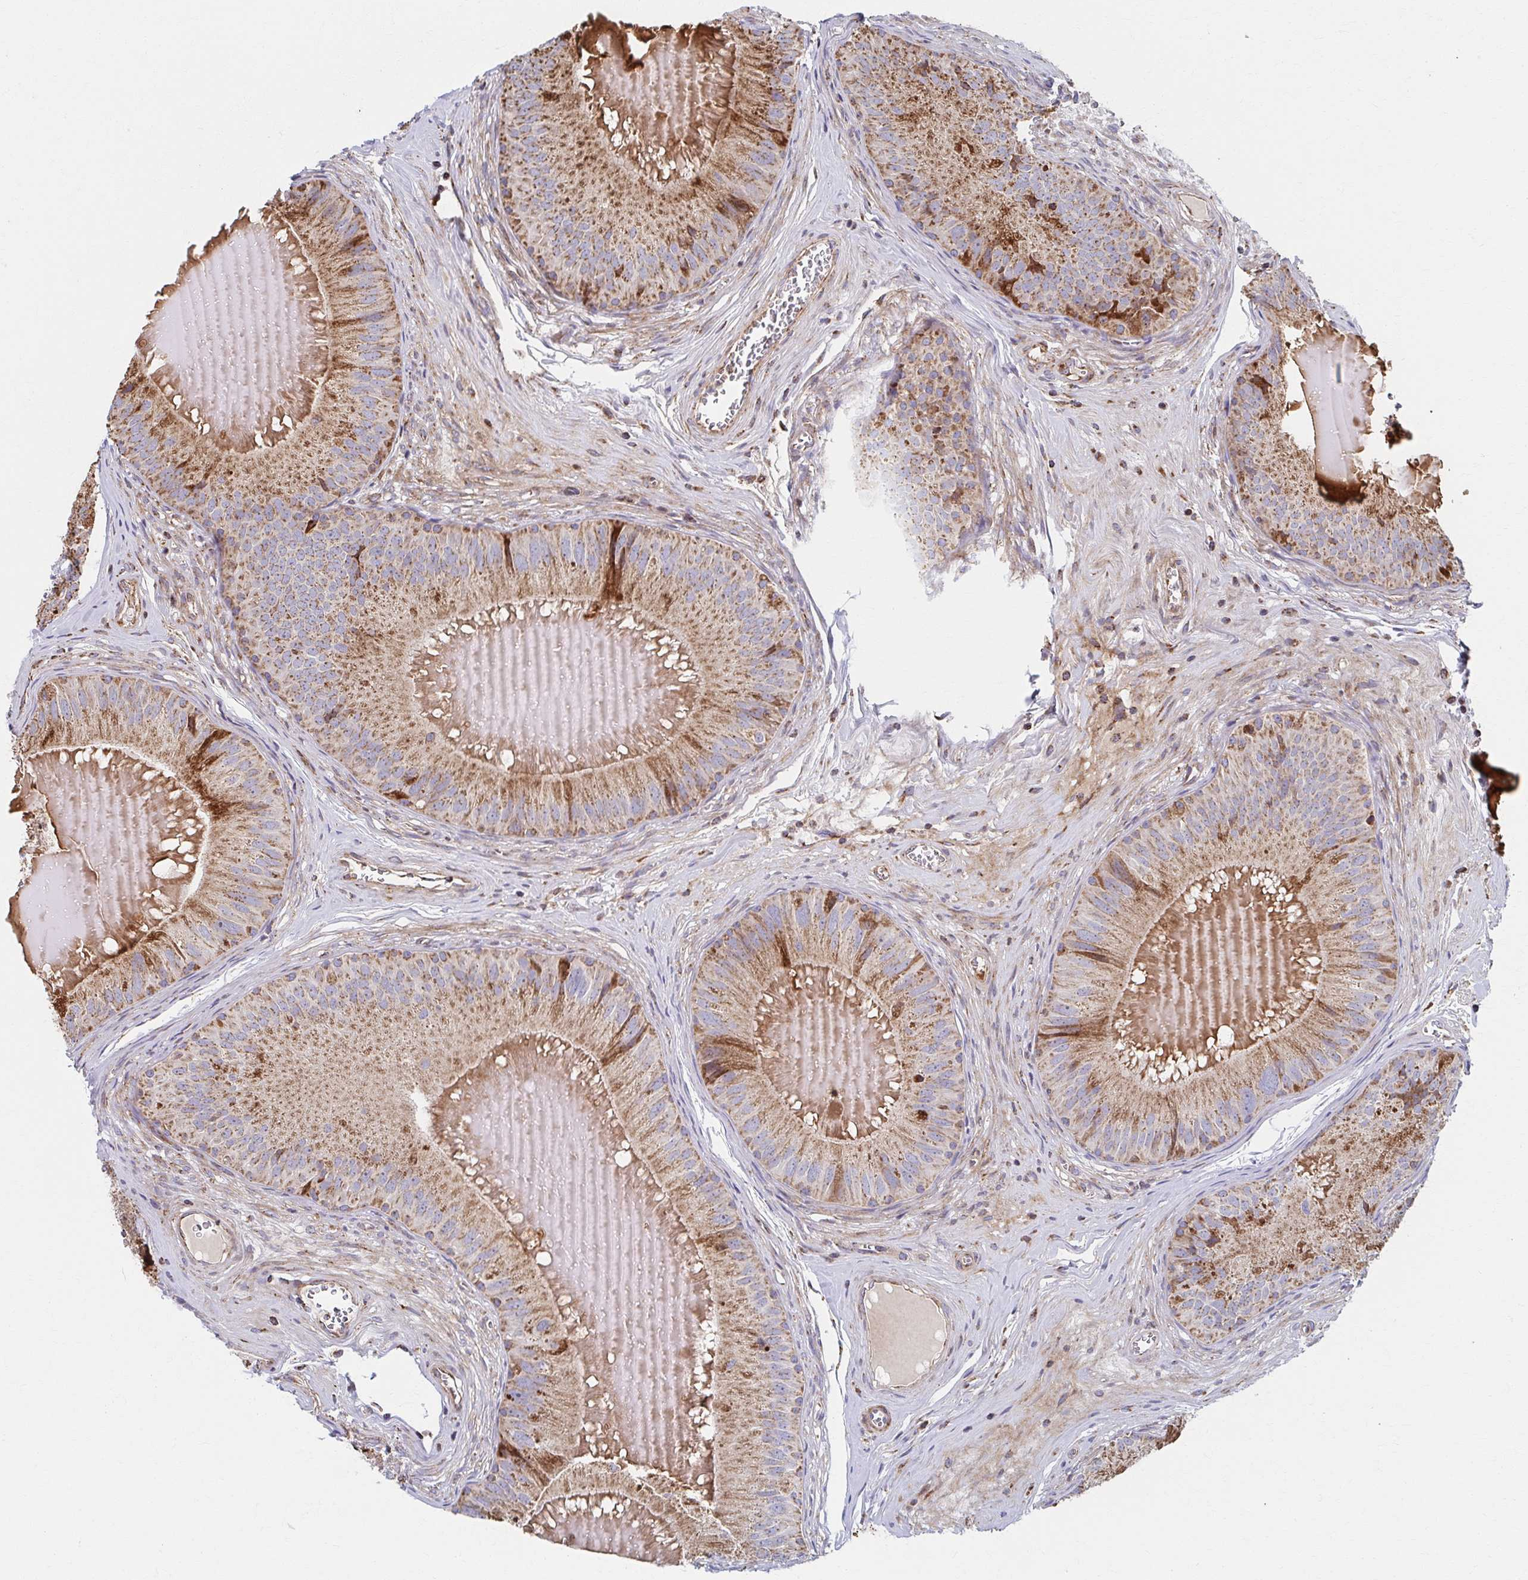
{"staining": {"intensity": "moderate", "quantity": ">75%", "location": "cytoplasmic/membranous"}, "tissue": "epididymis", "cell_type": "Glandular cells", "image_type": "normal", "snomed": [{"axis": "morphology", "description": "Normal tissue, NOS"}, {"axis": "topography", "description": "Epididymis, spermatic cord, NOS"}], "caption": "IHC (DAB (3,3'-diaminobenzidine)) staining of unremarkable epididymis exhibits moderate cytoplasmic/membranous protein staining in about >75% of glandular cells. Using DAB (3,3'-diaminobenzidine) (brown) and hematoxylin (blue) stains, captured at high magnification using brightfield microscopy.", "gene": "SAT1", "patient": {"sex": "male", "age": 39}}